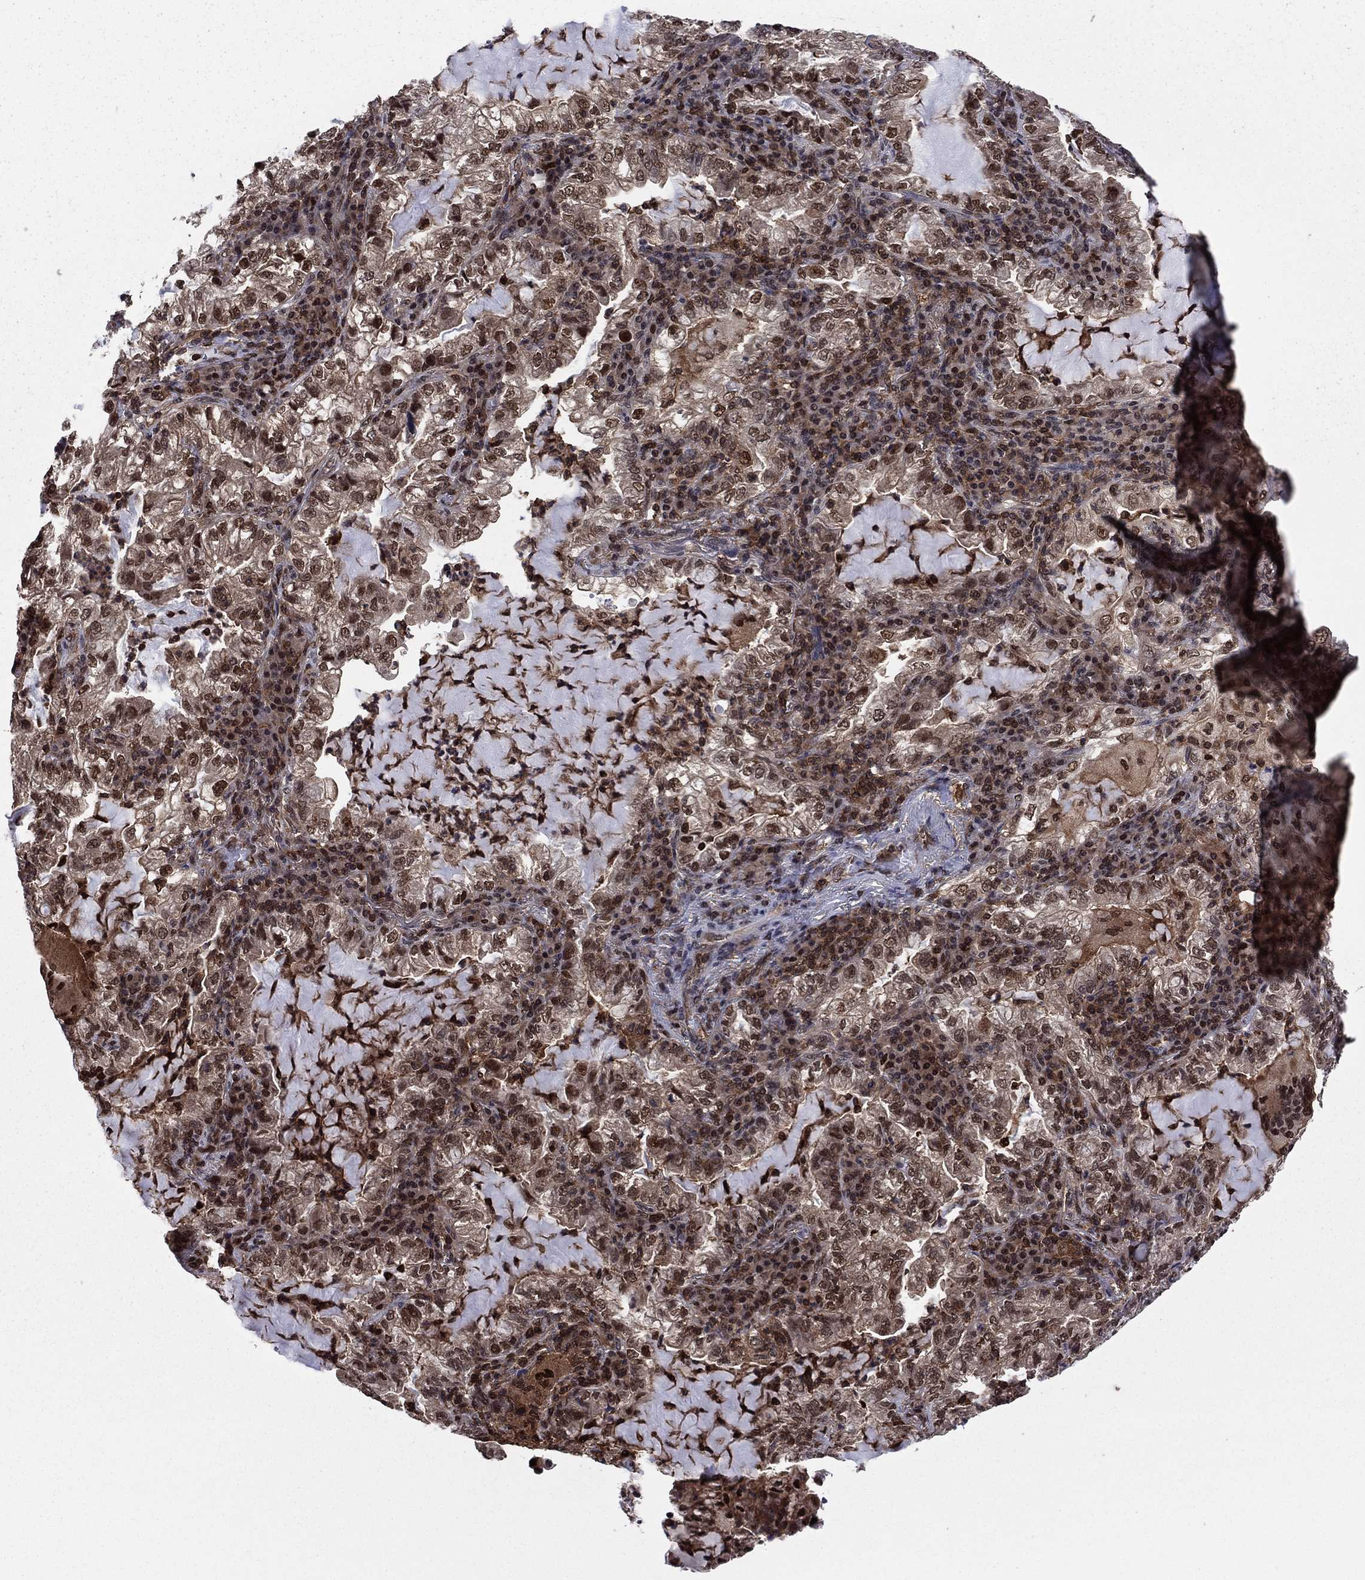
{"staining": {"intensity": "moderate", "quantity": "25%-75%", "location": "nuclear"}, "tissue": "lung cancer", "cell_type": "Tumor cells", "image_type": "cancer", "snomed": [{"axis": "morphology", "description": "Adenocarcinoma, NOS"}, {"axis": "topography", "description": "Lung"}], "caption": "A high-resolution histopathology image shows immunohistochemistry (IHC) staining of lung cancer (adenocarcinoma), which displays moderate nuclear positivity in about 25%-75% of tumor cells.", "gene": "PSMD2", "patient": {"sex": "female", "age": 73}}